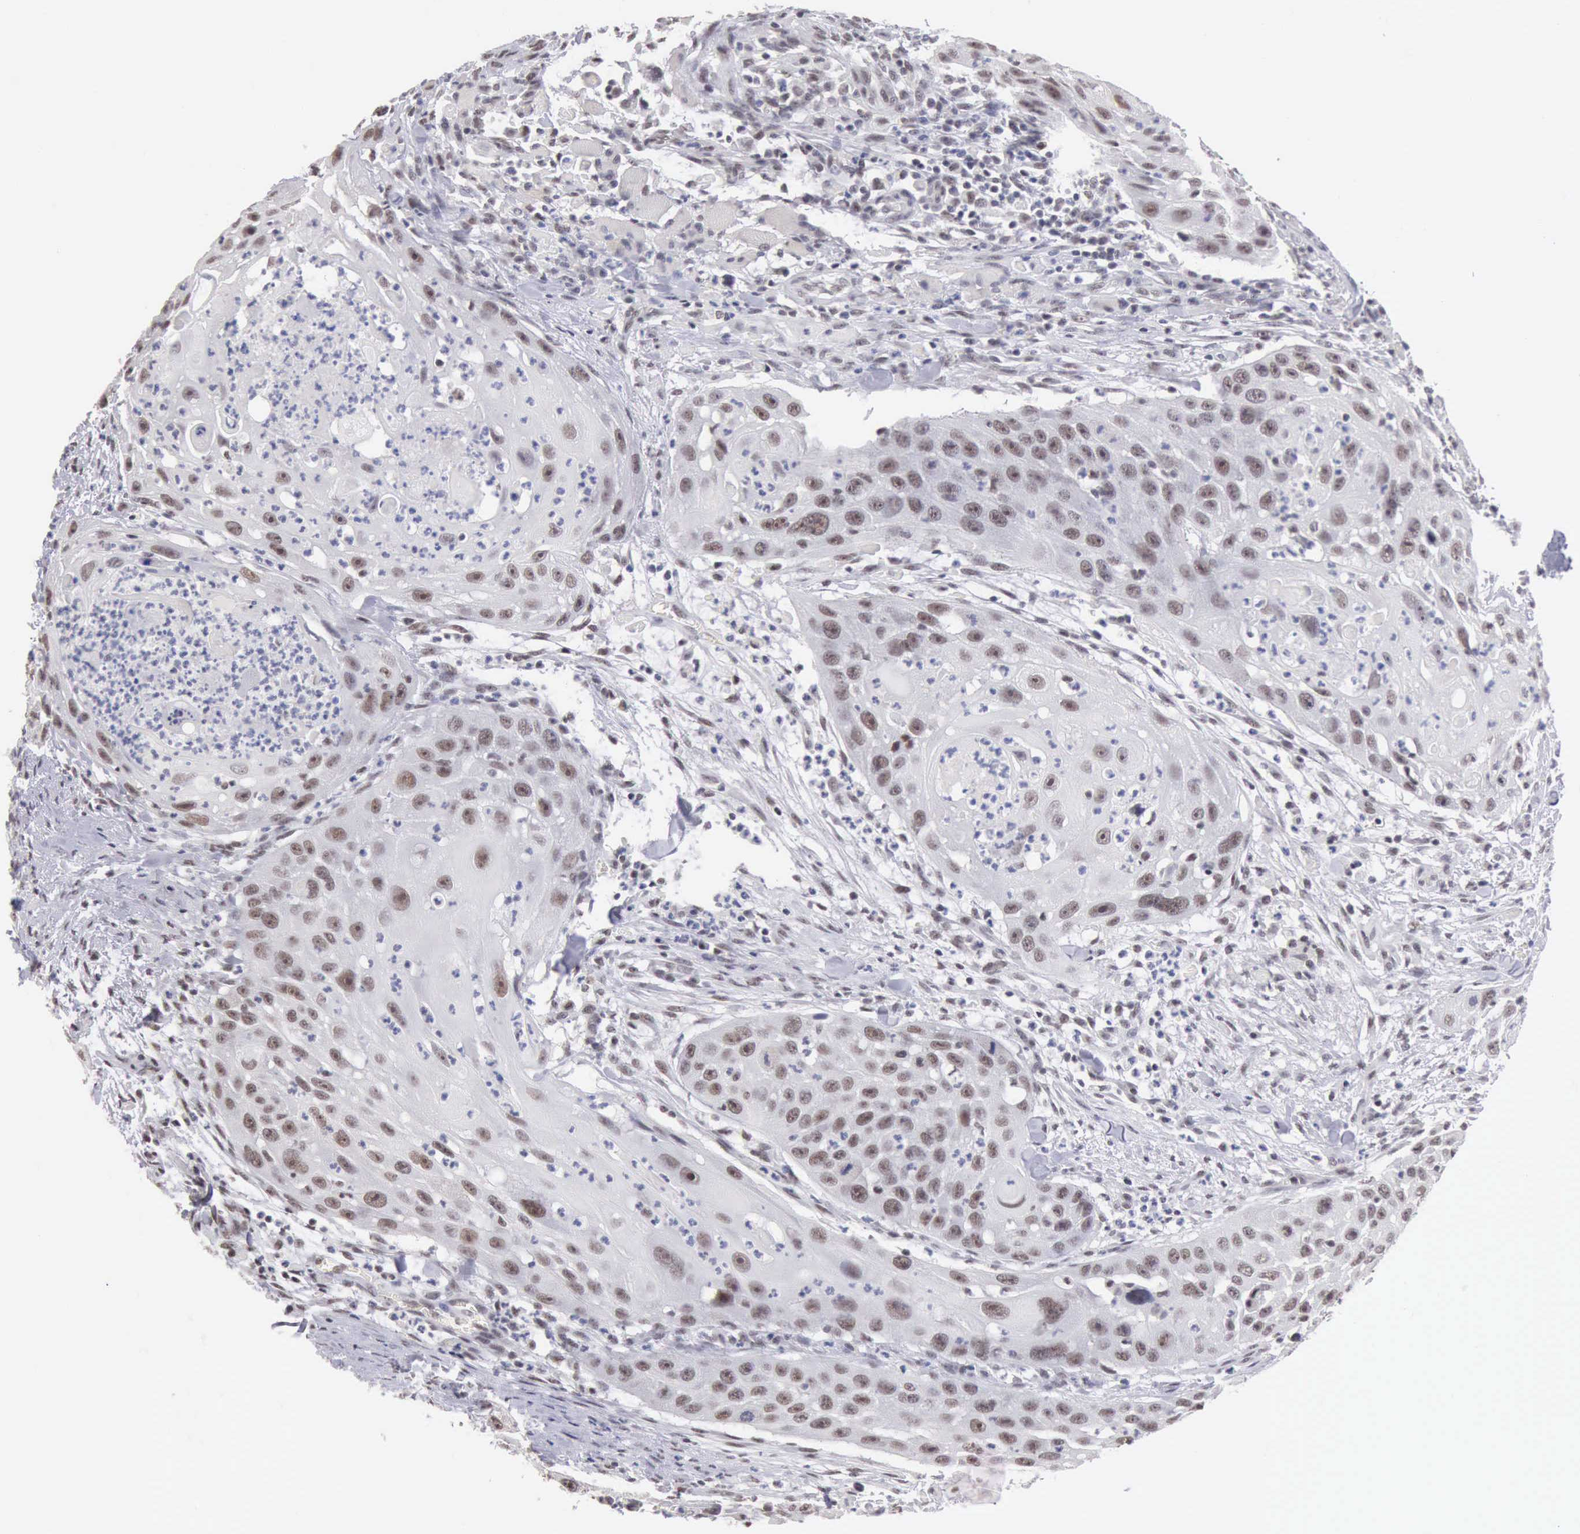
{"staining": {"intensity": "weak", "quantity": ">75%", "location": "nuclear"}, "tissue": "head and neck cancer", "cell_type": "Tumor cells", "image_type": "cancer", "snomed": [{"axis": "morphology", "description": "Squamous cell carcinoma, NOS"}, {"axis": "topography", "description": "Head-Neck"}], "caption": "IHC histopathology image of head and neck cancer stained for a protein (brown), which demonstrates low levels of weak nuclear expression in approximately >75% of tumor cells.", "gene": "TAF1", "patient": {"sex": "male", "age": 64}}